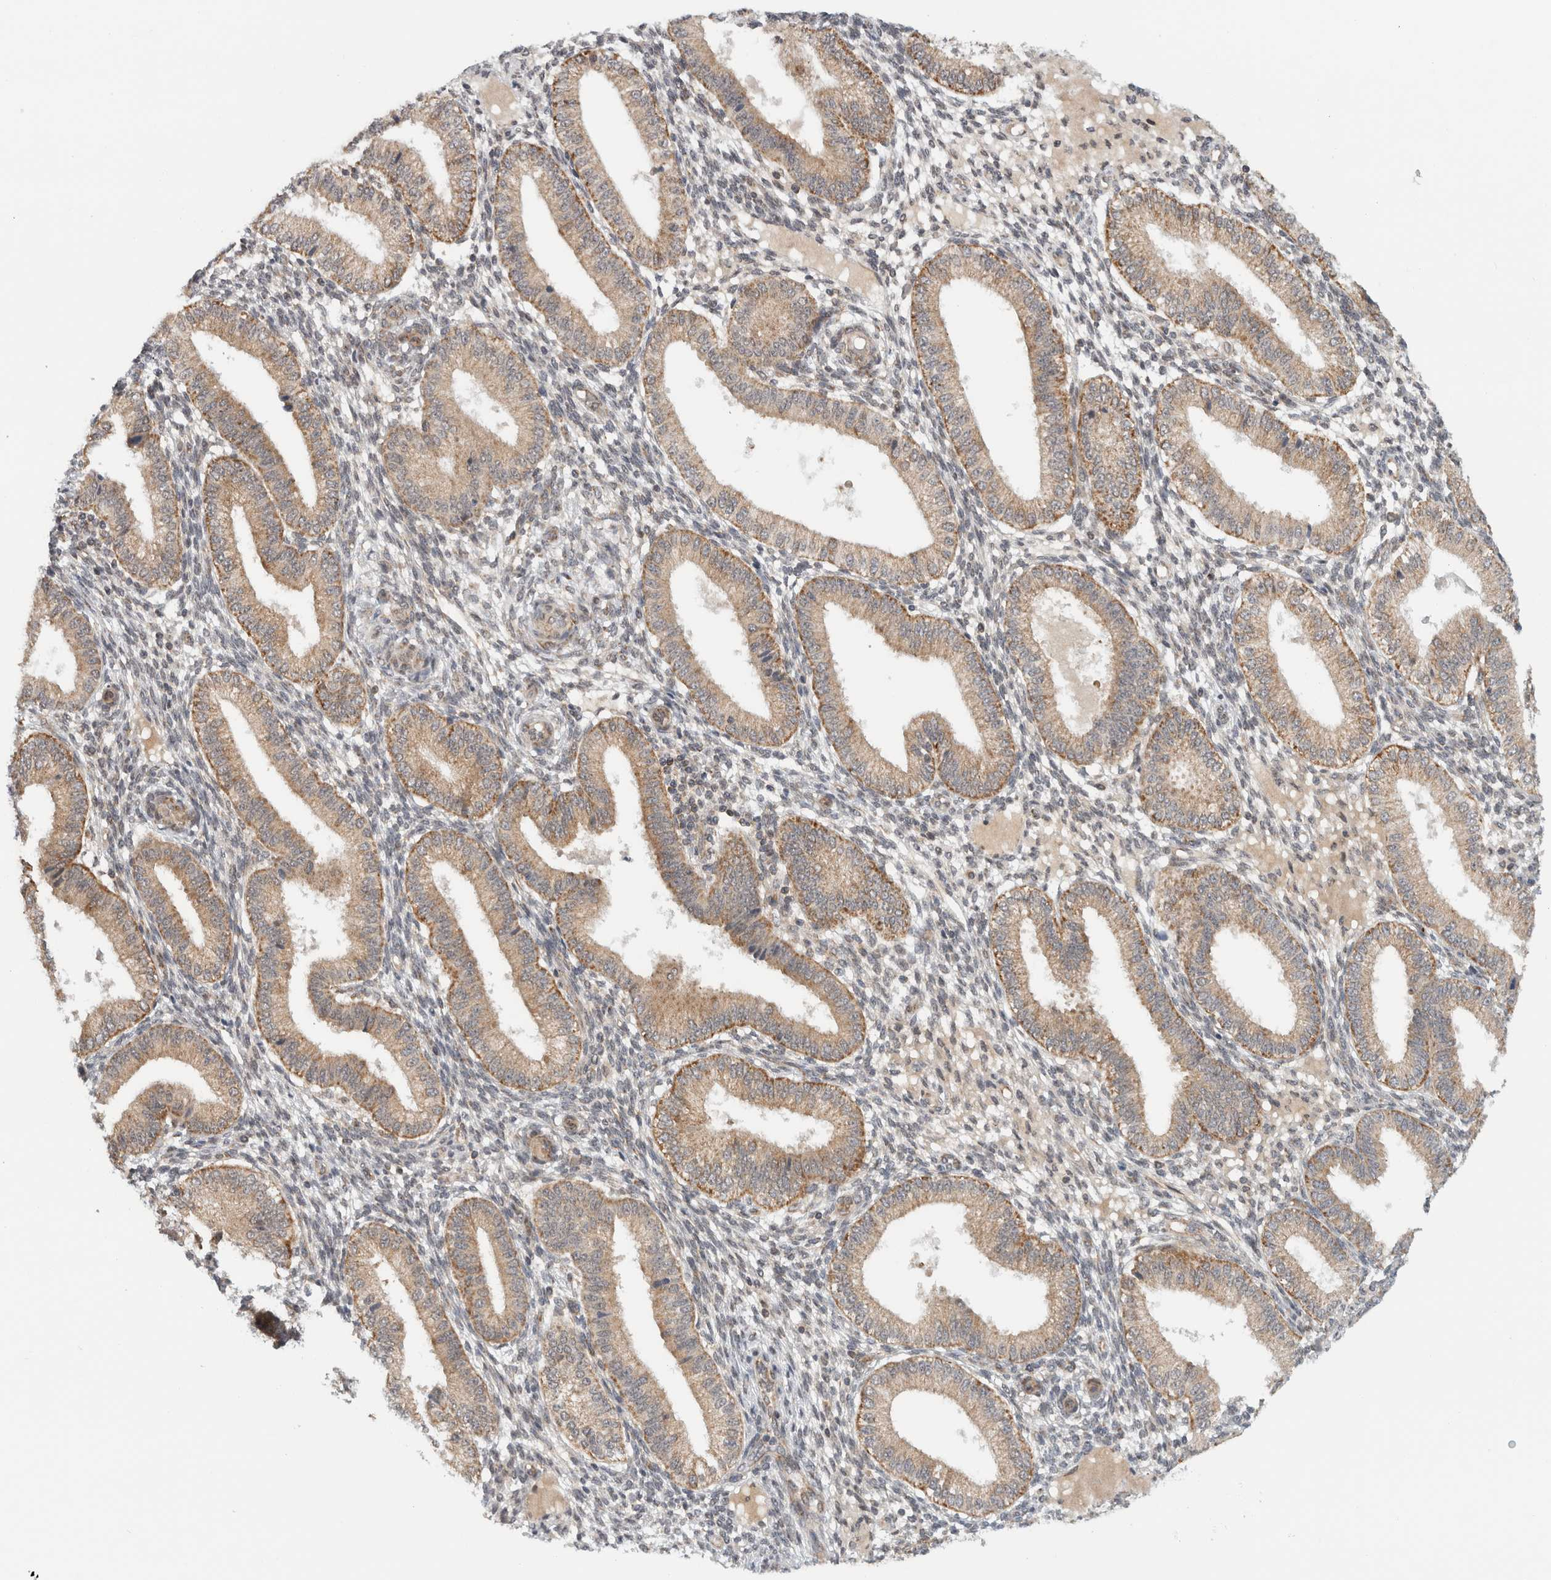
{"staining": {"intensity": "negative", "quantity": "none", "location": "none"}, "tissue": "endometrium", "cell_type": "Cells in endometrial stroma", "image_type": "normal", "snomed": [{"axis": "morphology", "description": "Normal tissue, NOS"}, {"axis": "topography", "description": "Endometrium"}], "caption": "The immunohistochemistry (IHC) micrograph has no significant expression in cells in endometrial stroma of endometrium.", "gene": "CMC2", "patient": {"sex": "female", "age": 39}}